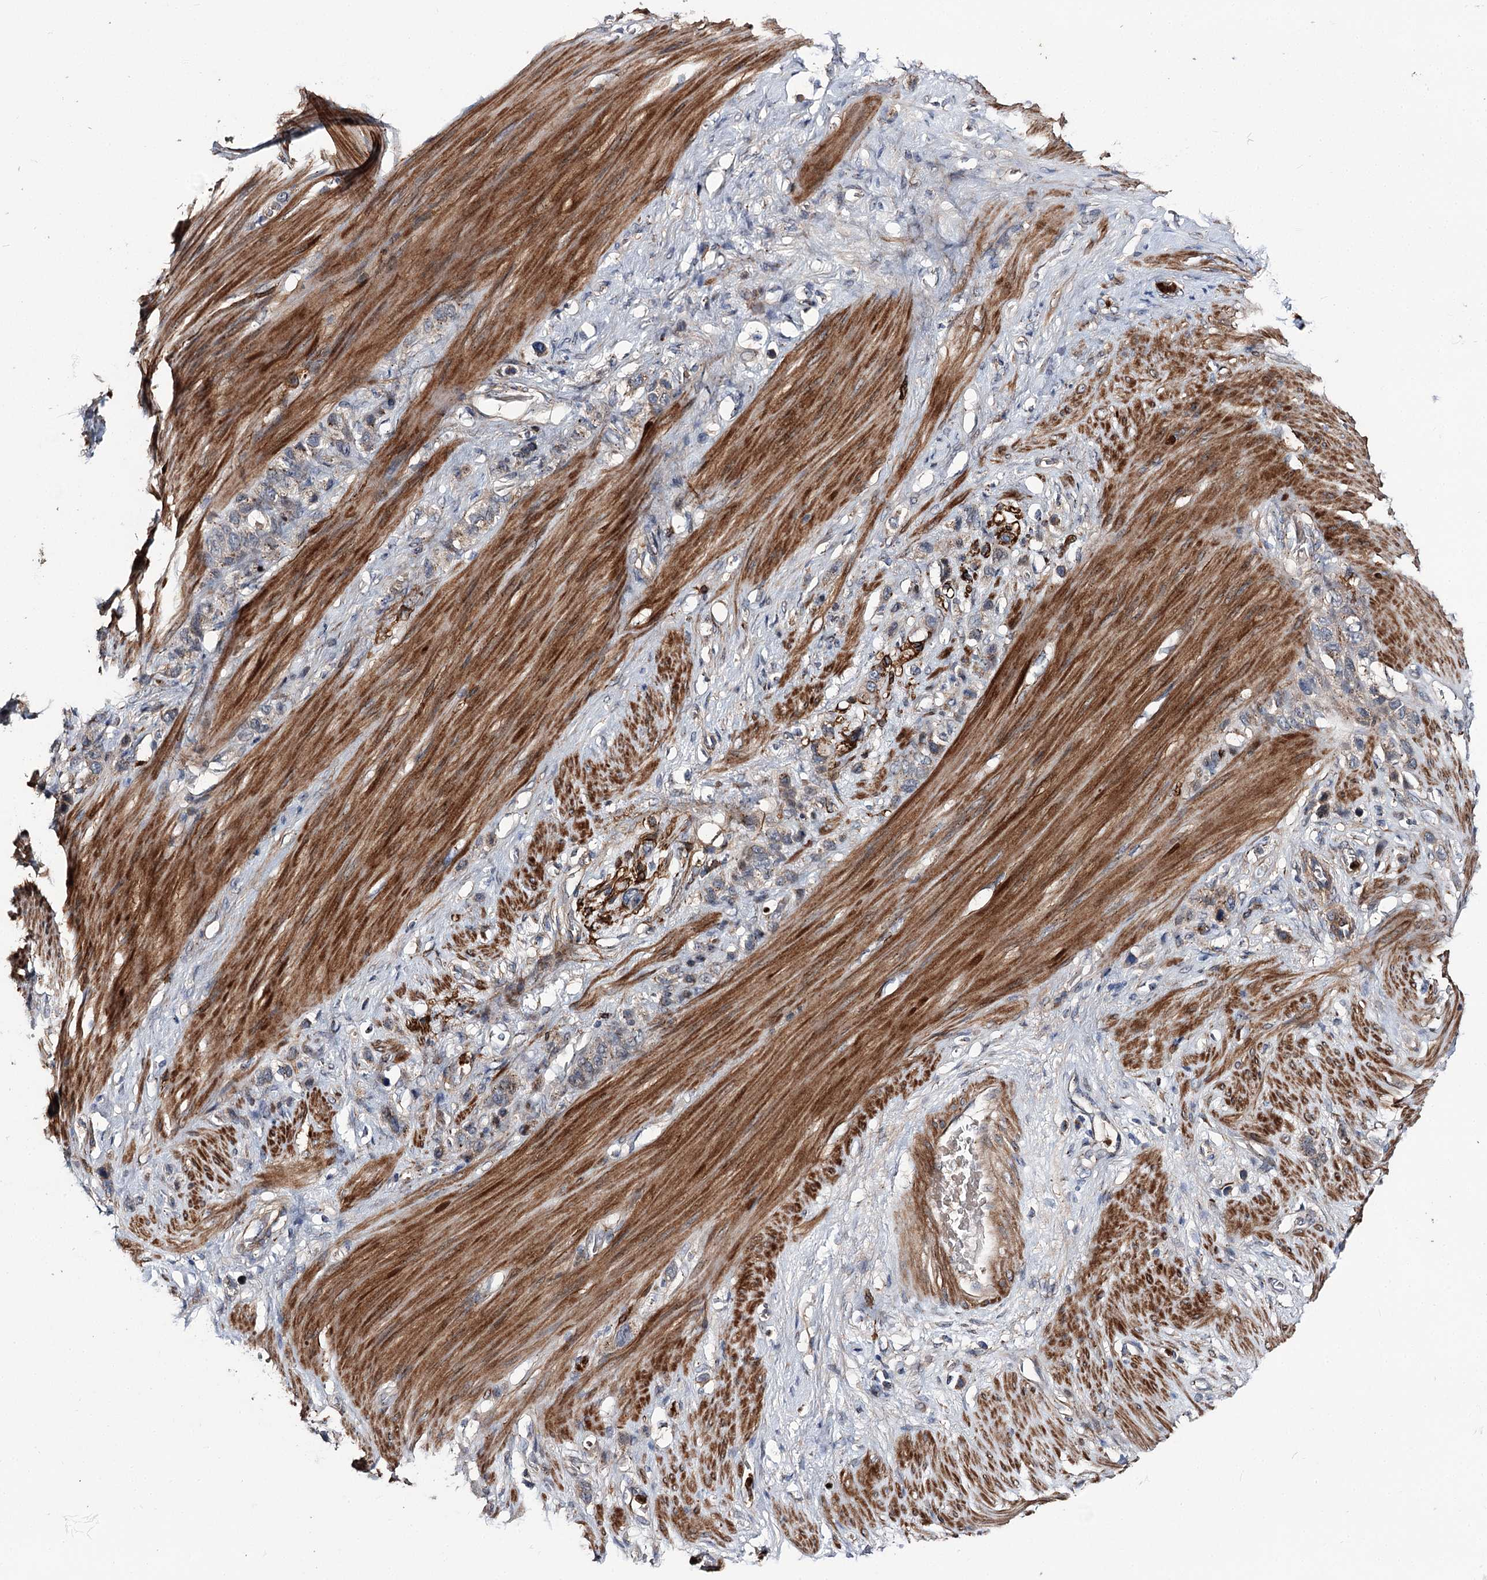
{"staining": {"intensity": "weak", "quantity": "<25%", "location": "cytoplasmic/membranous"}, "tissue": "stomach cancer", "cell_type": "Tumor cells", "image_type": "cancer", "snomed": [{"axis": "morphology", "description": "Adenocarcinoma, NOS"}, {"axis": "morphology", "description": "Adenocarcinoma, High grade"}, {"axis": "topography", "description": "Stomach, upper"}, {"axis": "topography", "description": "Stomach, lower"}], "caption": "The immunohistochemistry photomicrograph has no significant staining in tumor cells of stomach cancer (adenocarcinoma (high-grade)) tissue. (Brightfield microscopy of DAB (3,3'-diaminobenzidine) immunohistochemistry at high magnification).", "gene": "MINDY3", "patient": {"sex": "female", "age": 65}}